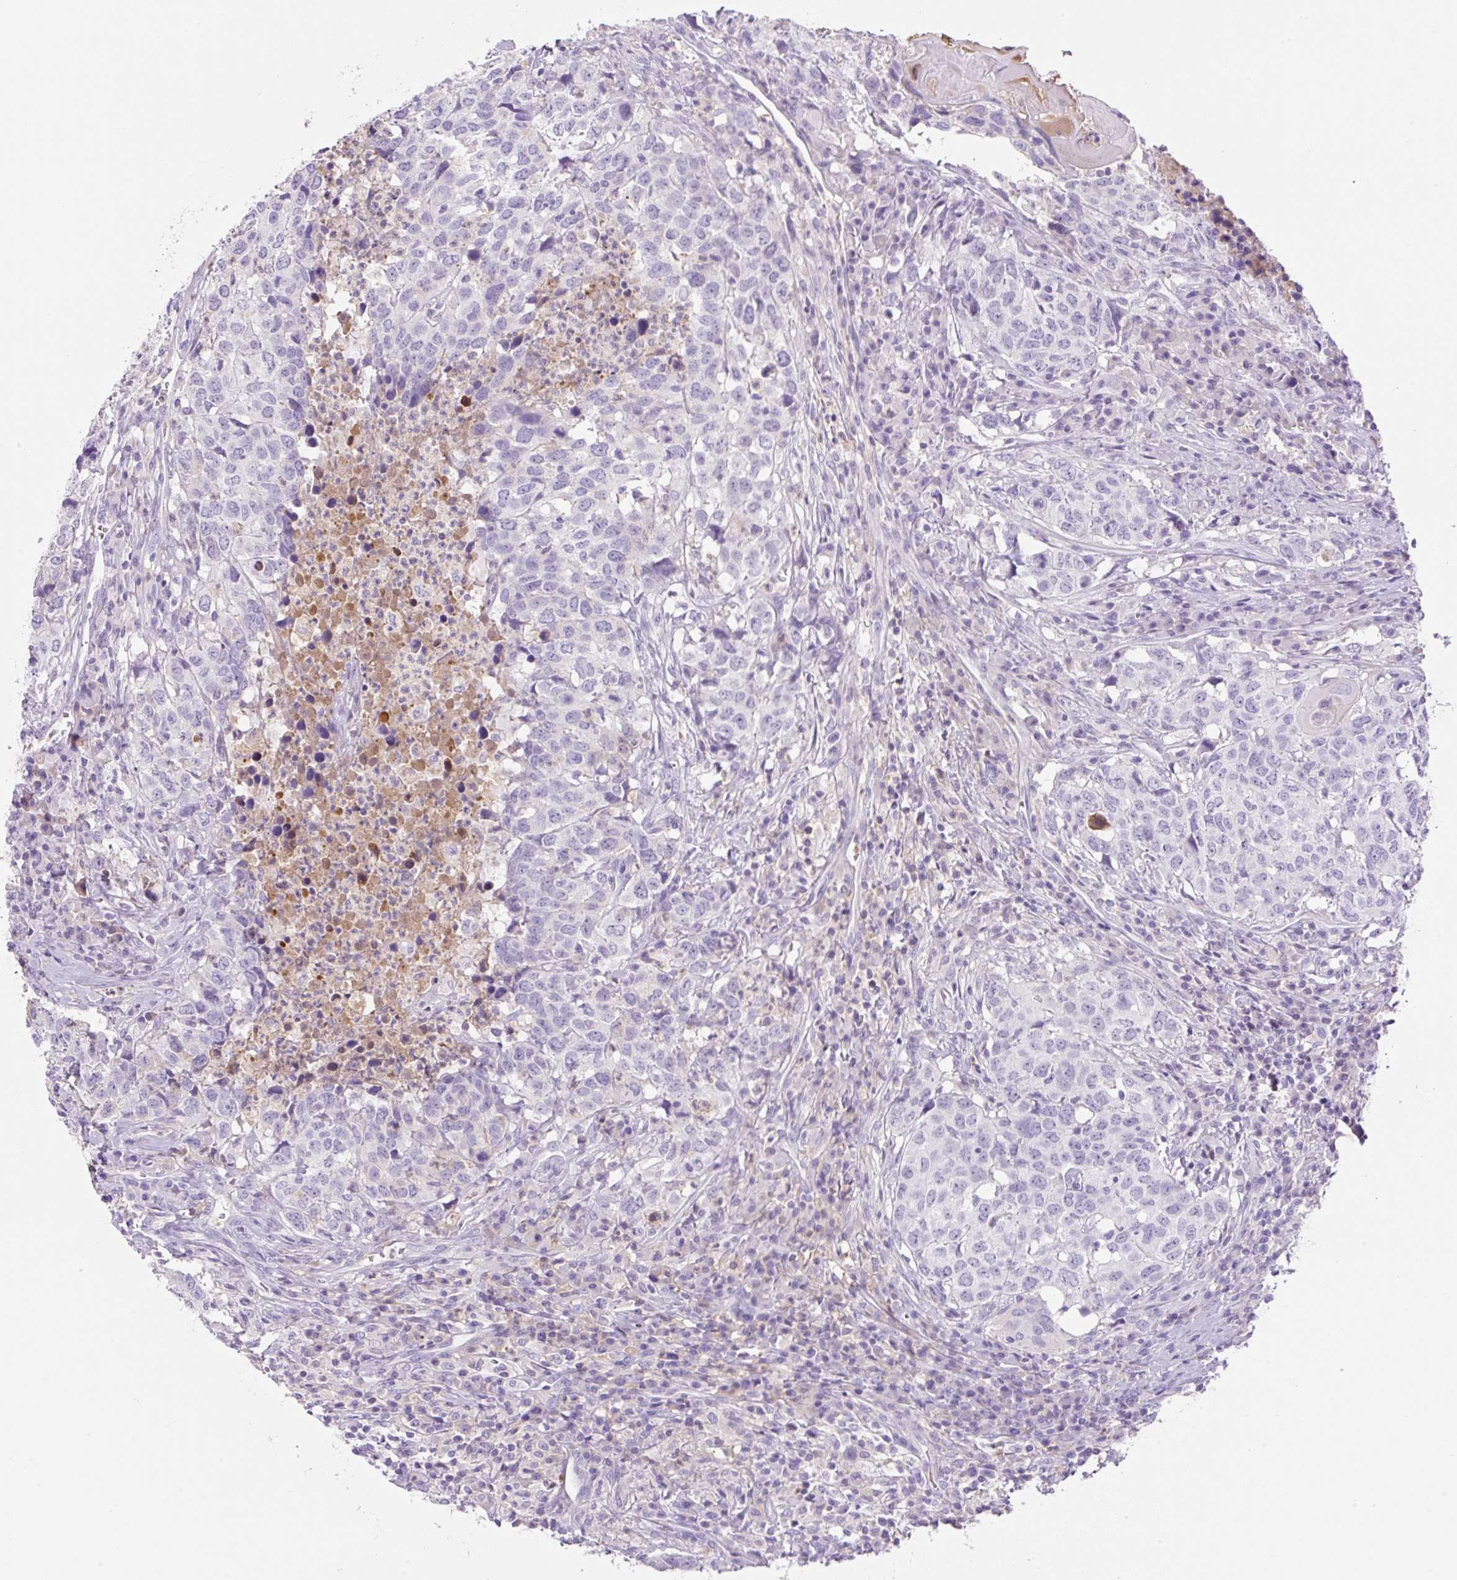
{"staining": {"intensity": "negative", "quantity": "none", "location": "none"}, "tissue": "head and neck cancer", "cell_type": "Tumor cells", "image_type": "cancer", "snomed": [{"axis": "morphology", "description": "Normal tissue, NOS"}, {"axis": "morphology", "description": "Squamous cell carcinoma, NOS"}, {"axis": "topography", "description": "Skeletal muscle"}, {"axis": "topography", "description": "Vascular tissue"}, {"axis": "topography", "description": "Peripheral nerve tissue"}, {"axis": "topography", "description": "Head-Neck"}], "caption": "High magnification brightfield microscopy of head and neck cancer stained with DAB (brown) and counterstained with hematoxylin (blue): tumor cells show no significant staining.", "gene": "TDRD15", "patient": {"sex": "male", "age": 66}}